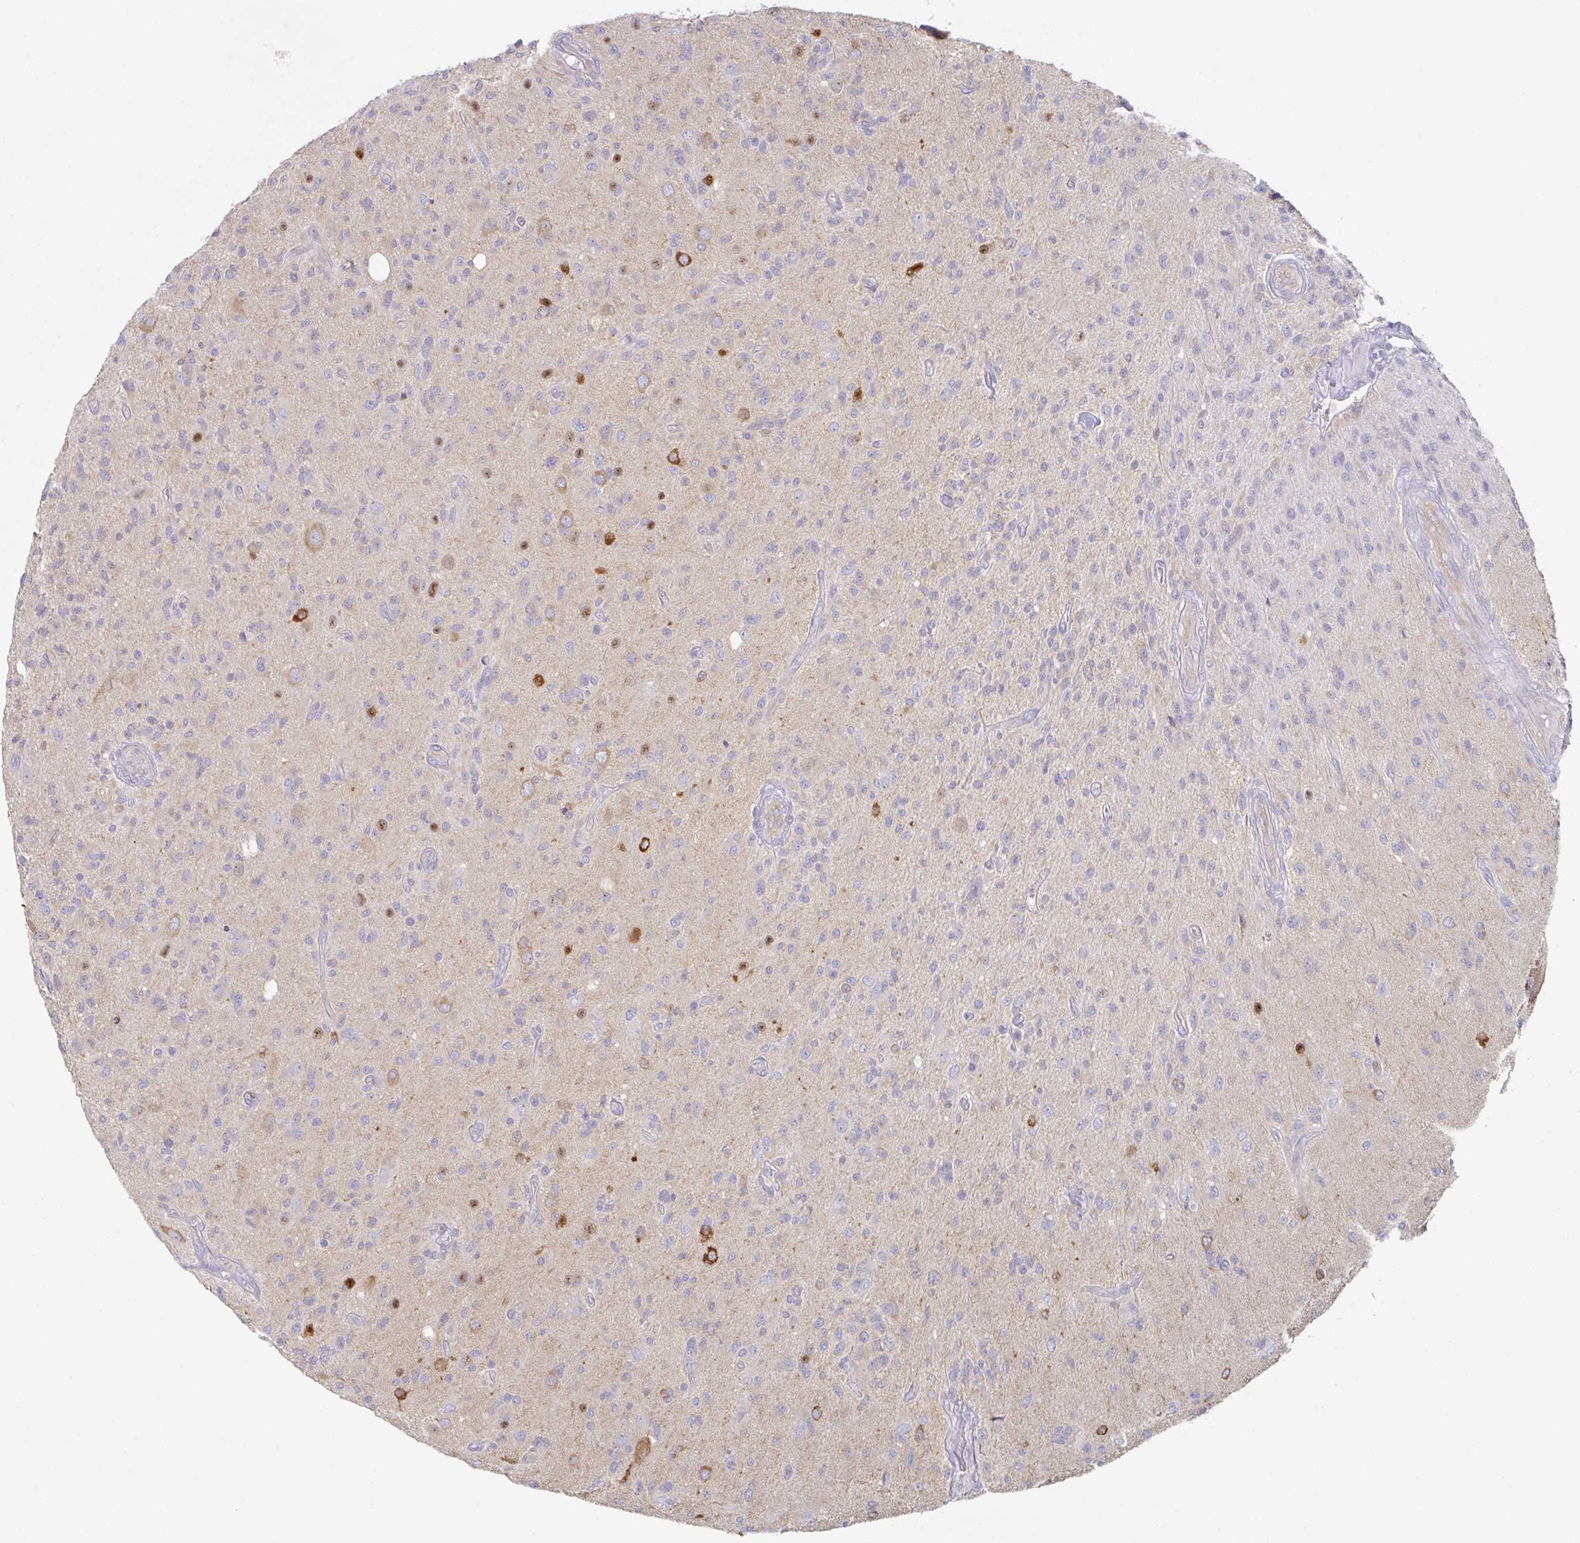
{"staining": {"intensity": "moderate", "quantity": "25%-75%", "location": "cytoplasmic/membranous"}, "tissue": "glioma", "cell_type": "Tumor cells", "image_type": "cancer", "snomed": [{"axis": "morphology", "description": "Glioma, malignant, High grade"}, {"axis": "topography", "description": "Brain"}], "caption": "A histopathology image of human malignant glioma (high-grade) stained for a protein reveals moderate cytoplasmic/membranous brown staining in tumor cells. (Brightfield microscopy of DAB IHC at high magnification).", "gene": "AMPD2", "patient": {"sex": "female", "age": 67}}